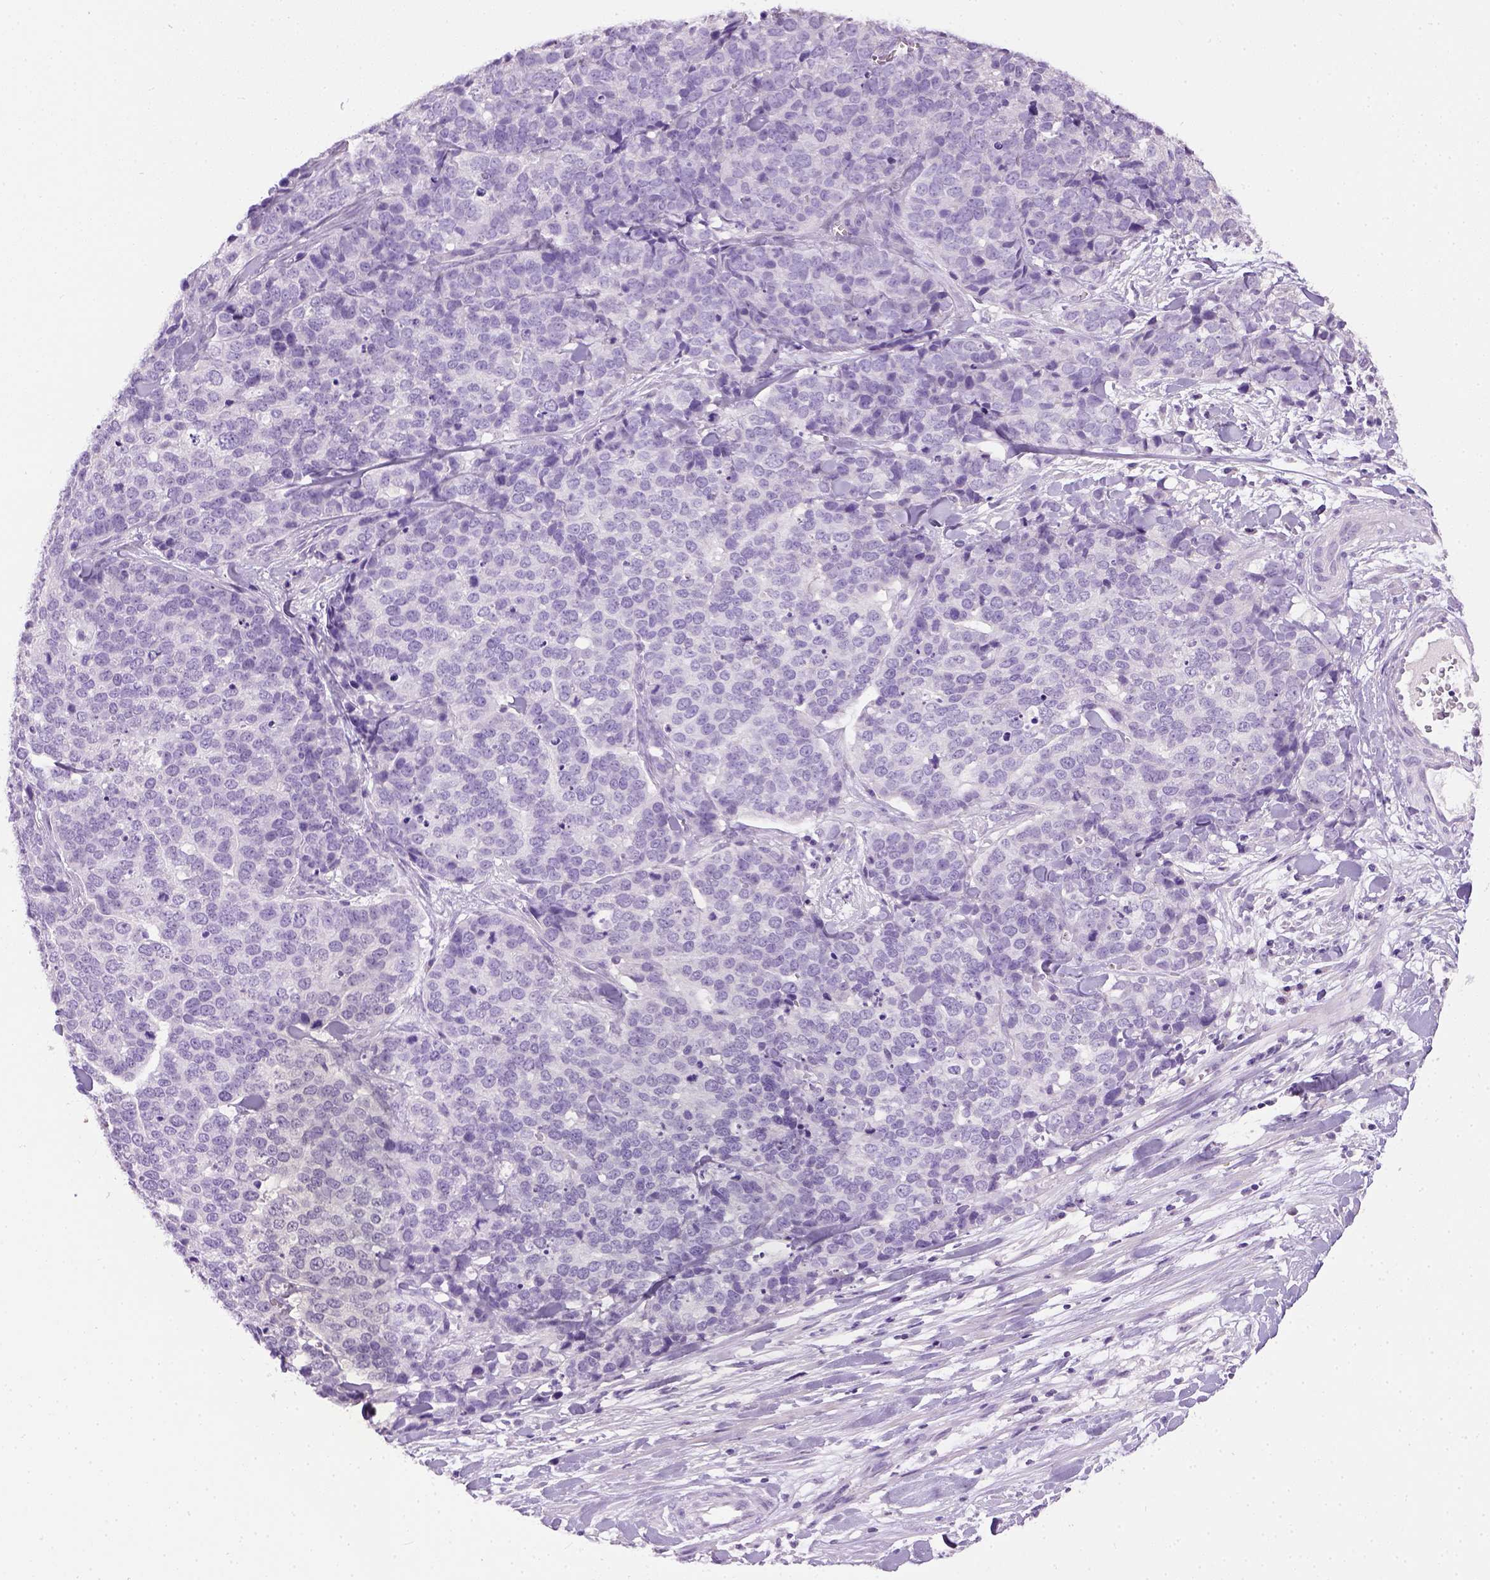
{"staining": {"intensity": "negative", "quantity": "none", "location": "none"}, "tissue": "ovarian cancer", "cell_type": "Tumor cells", "image_type": "cancer", "snomed": [{"axis": "morphology", "description": "Carcinoma, endometroid"}, {"axis": "topography", "description": "Ovary"}], "caption": "Tumor cells are negative for protein expression in human endometroid carcinoma (ovarian). The staining is performed using DAB brown chromogen with nuclei counter-stained in using hematoxylin.", "gene": "CYP24A1", "patient": {"sex": "female", "age": 65}}